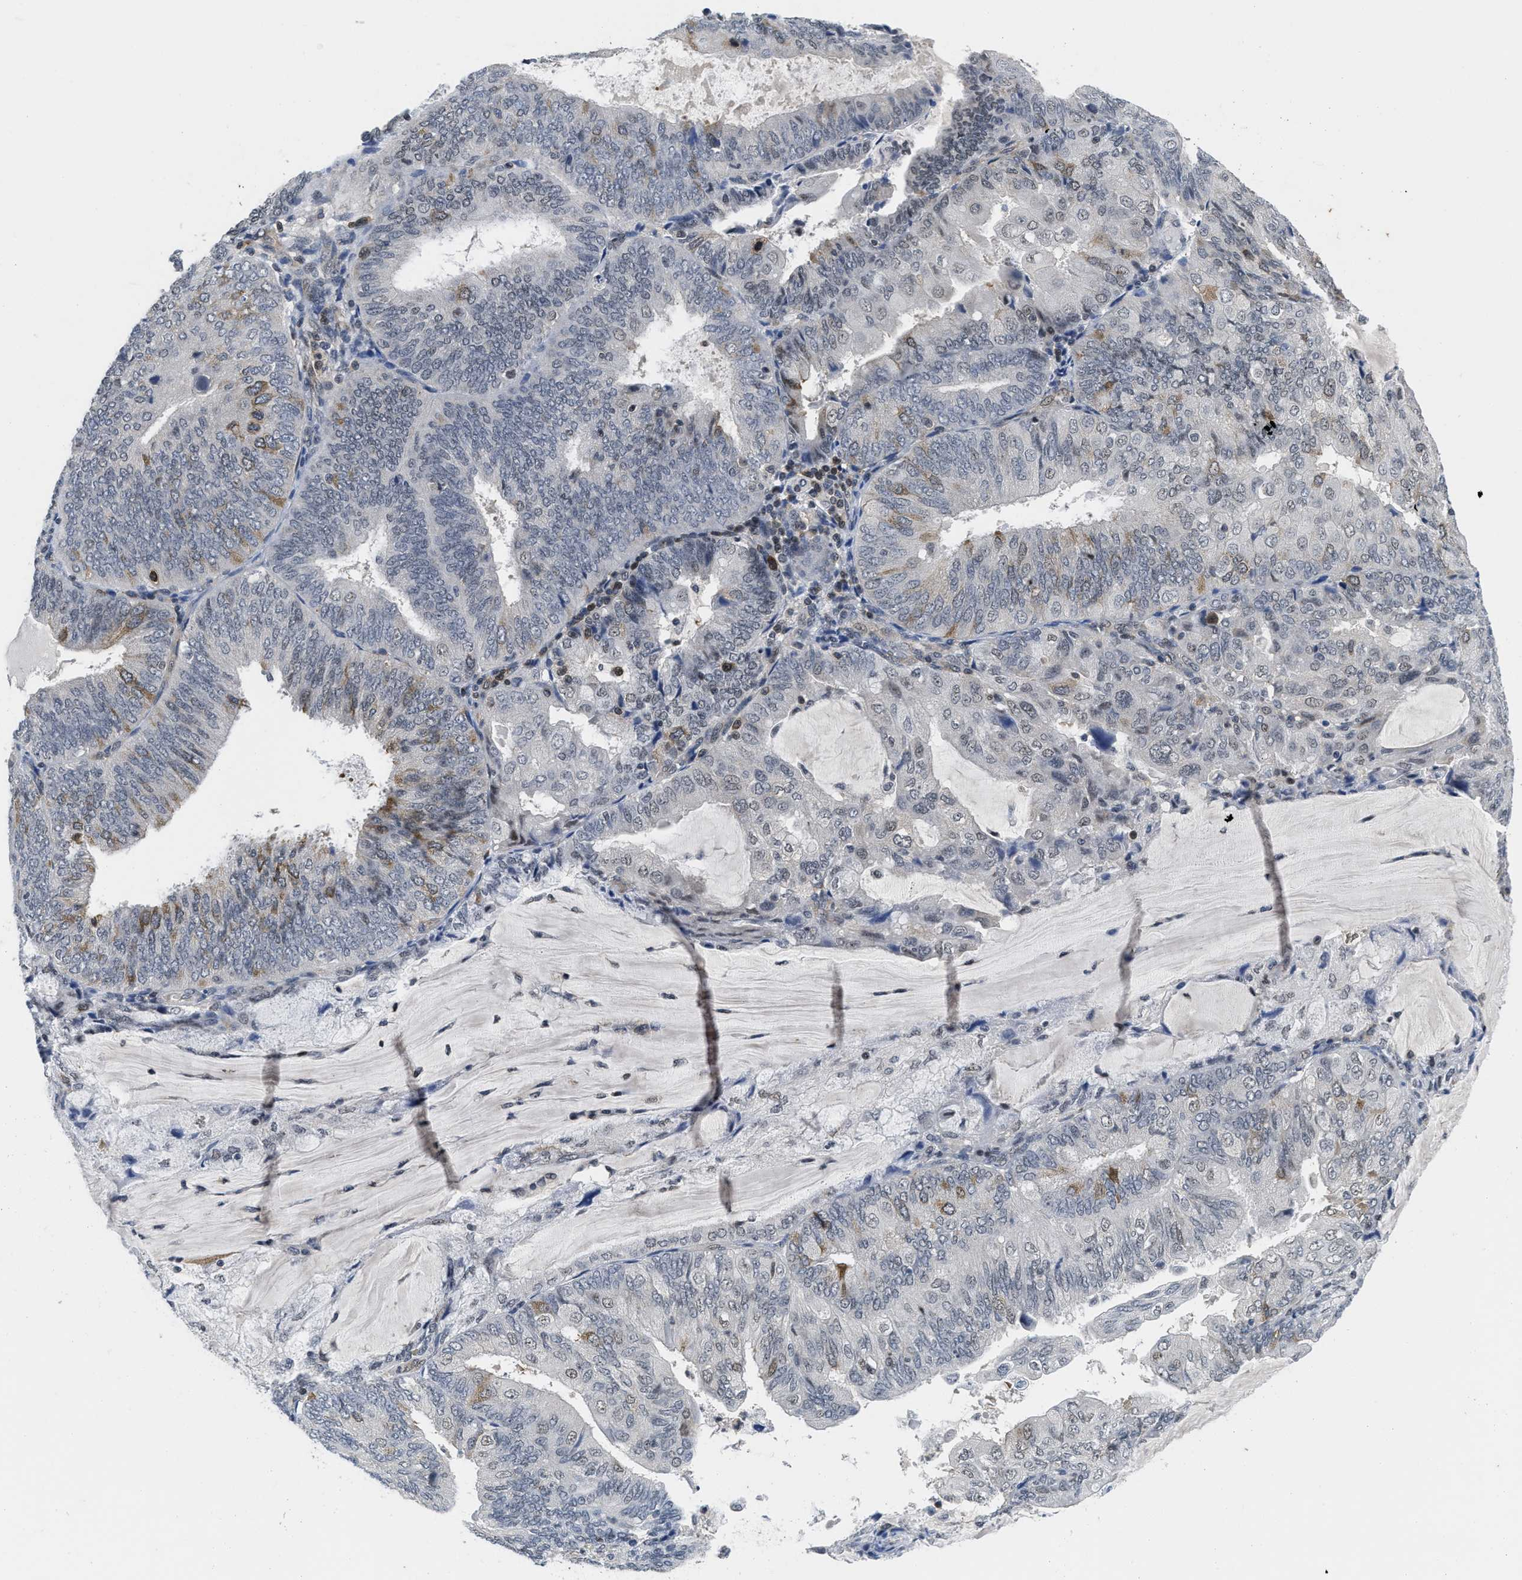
{"staining": {"intensity": "moderate", "quantity": "<25%", "location": "cytoplasmic/membranous"}, "tissue": "endometrial cancer", "cell_type": "Tumor cells", "image_type": "cancer", "snomed": [{"axis": "morphology", "description": "Adenocarcinoma, NOS"}, {"axis": "topography", "description": "Endometrium"}], "caption": "A brown stain highlights moderate cytoplasmic/membranous staining of a protein in endometrial cancer tumor cells.", "gene": "HIF1A", "patient": {"sex": "female", "age": 81}}